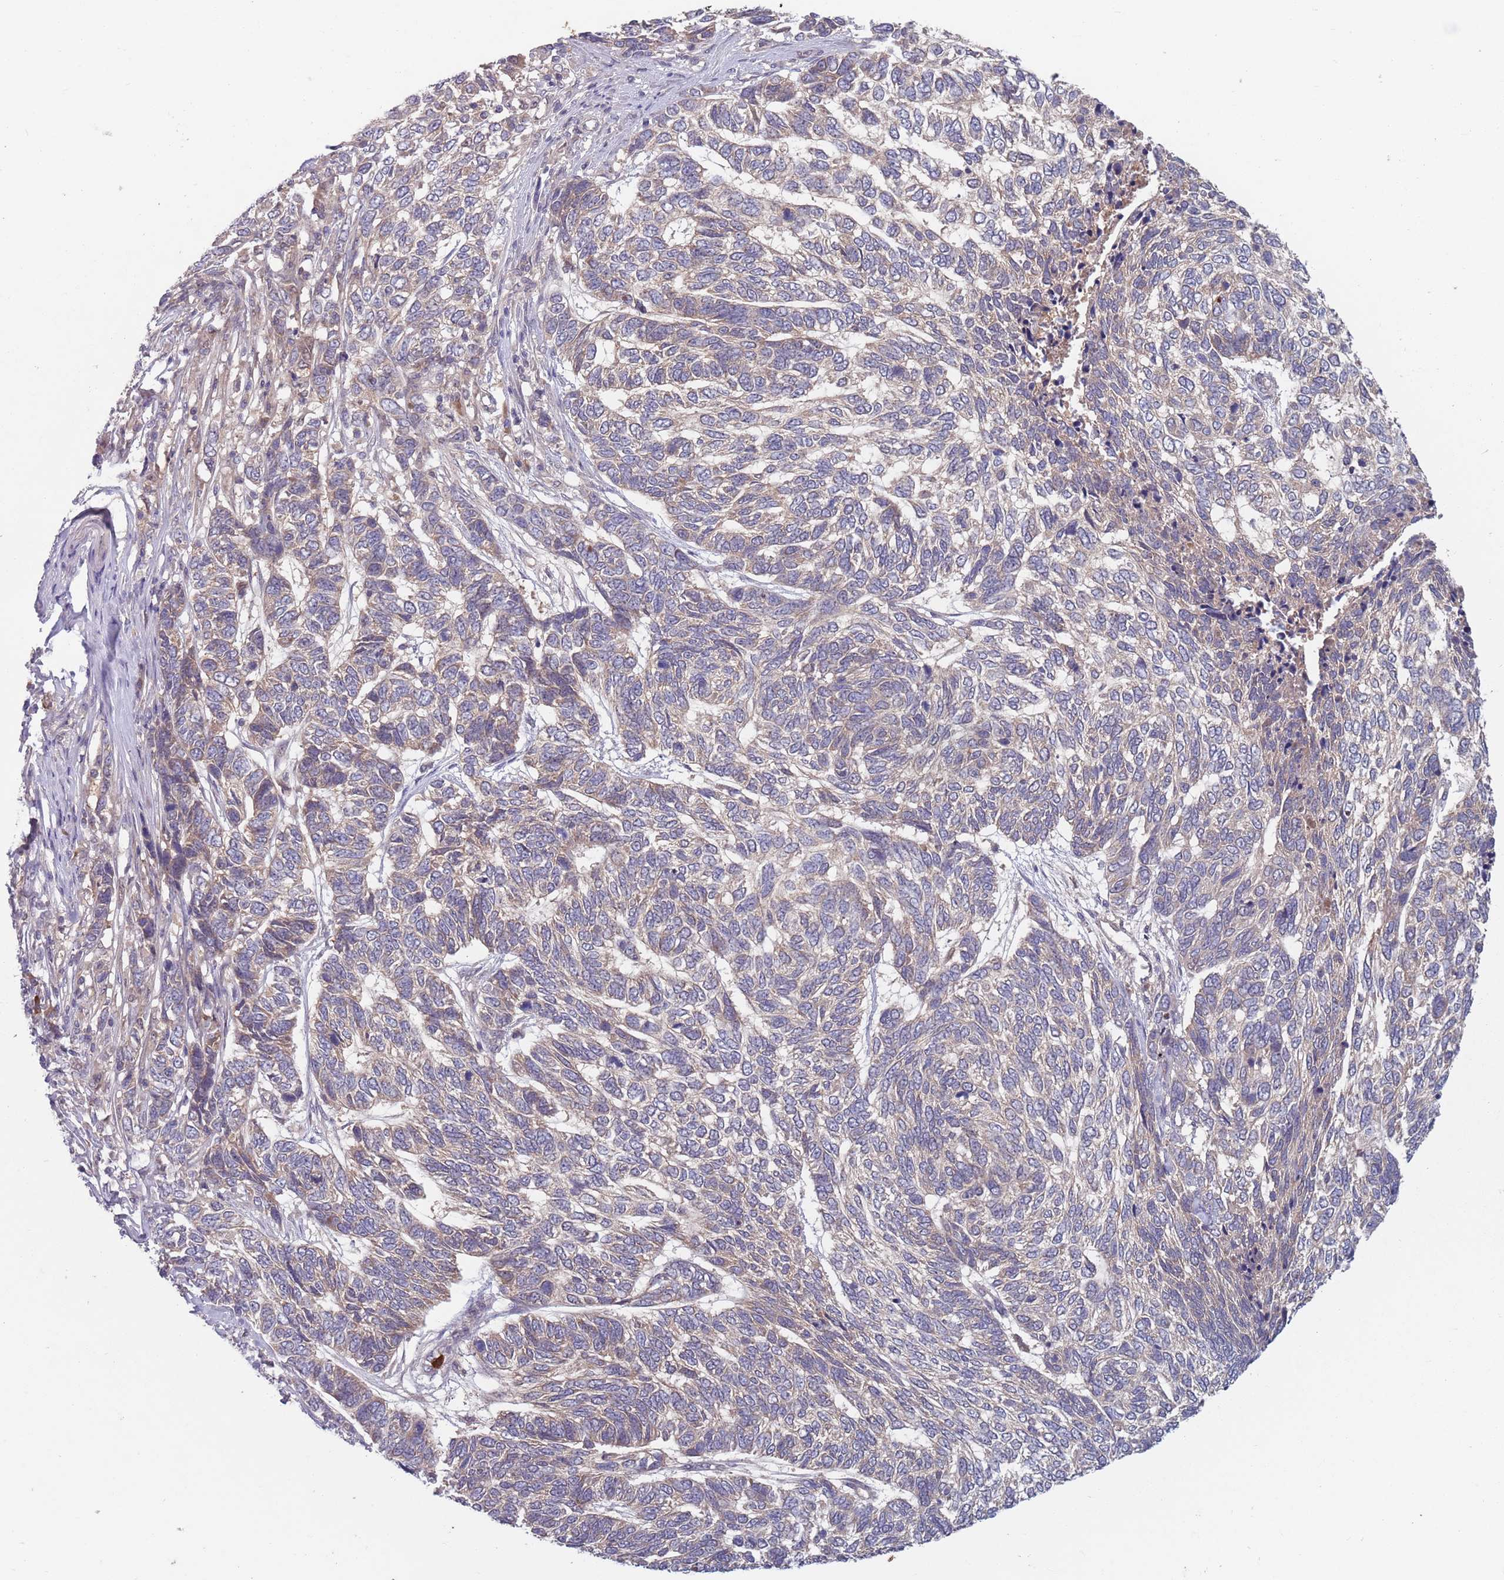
{"staining": {"intensity": "negative", "quantity": "none", "location": "none"}, "tissue": "skin cancer", "cell_type": "Tumor cells", "image_type": "cancer", "snomed": [{"axis": "morphology", "description": "Basal cell carcinoma"}, {"axis": "topography", "description": "Skin"}], "caption": "Immunohistochemistry micrograph of human skin cancer stained for a protein (brown), which demonstrates no staining in tumor cells.", "gene": "TYW1", "patient": {"sex": "female", "age": 65}}